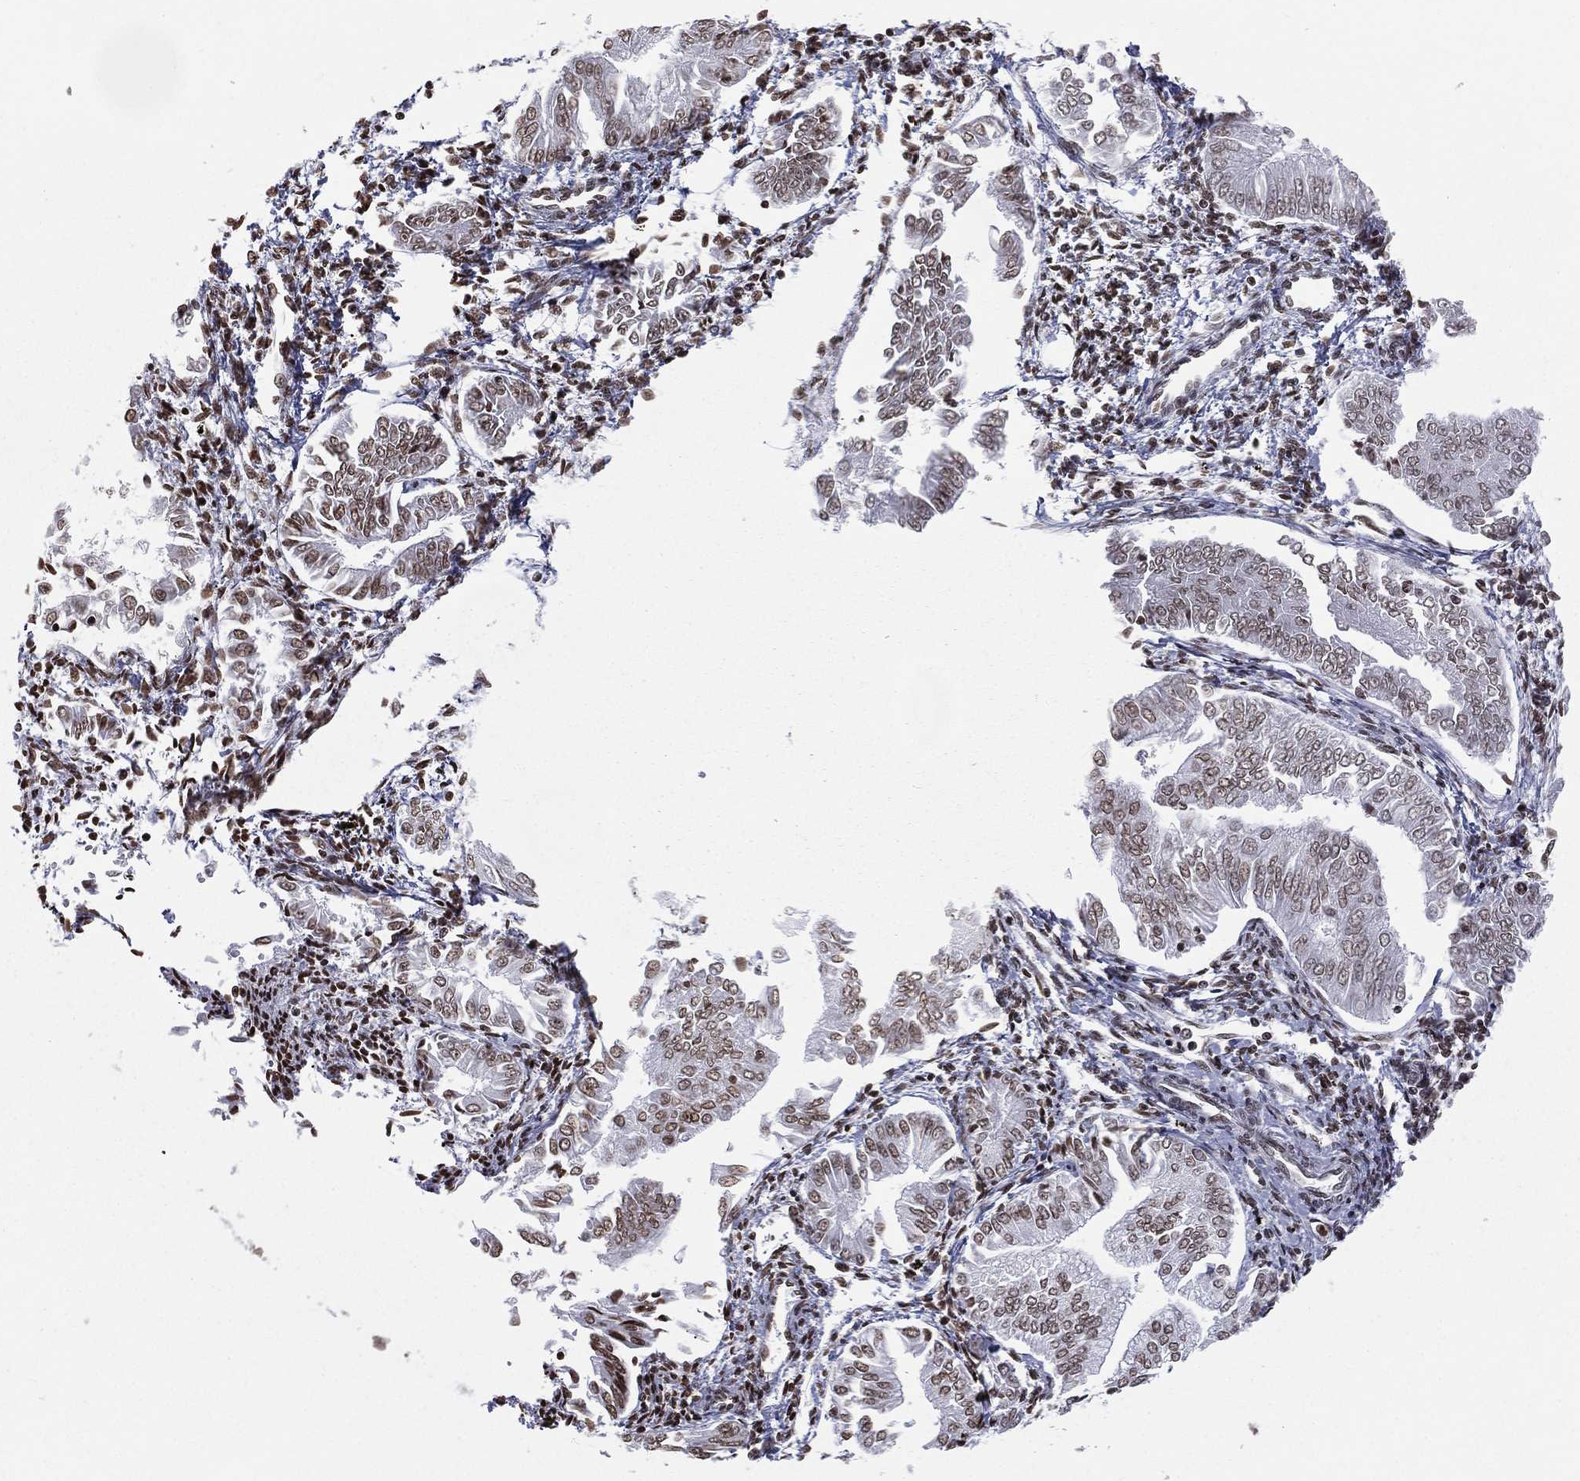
{"staining": {"intensity": "moderate", "quantity": "25%-75%", "location": "nuclear"}, "tissue": "endometrial cancer", "cell_type": "Tumor cells", "image_type": "cancer", "snomed": [{"axis": "morphology", "description": "Adenocarcinoma, NOS"}, {"axis": "topography", "description": "Endometrium"}], "caption": "Immunohistochemical staining of human adenocarcinoma (endometrial) exhibits moderate nuclear protein positivity in approximately 25%-75% of tumor cells.", "gene": "RFX7", "patient": {"sex": "female", "age": 53}}